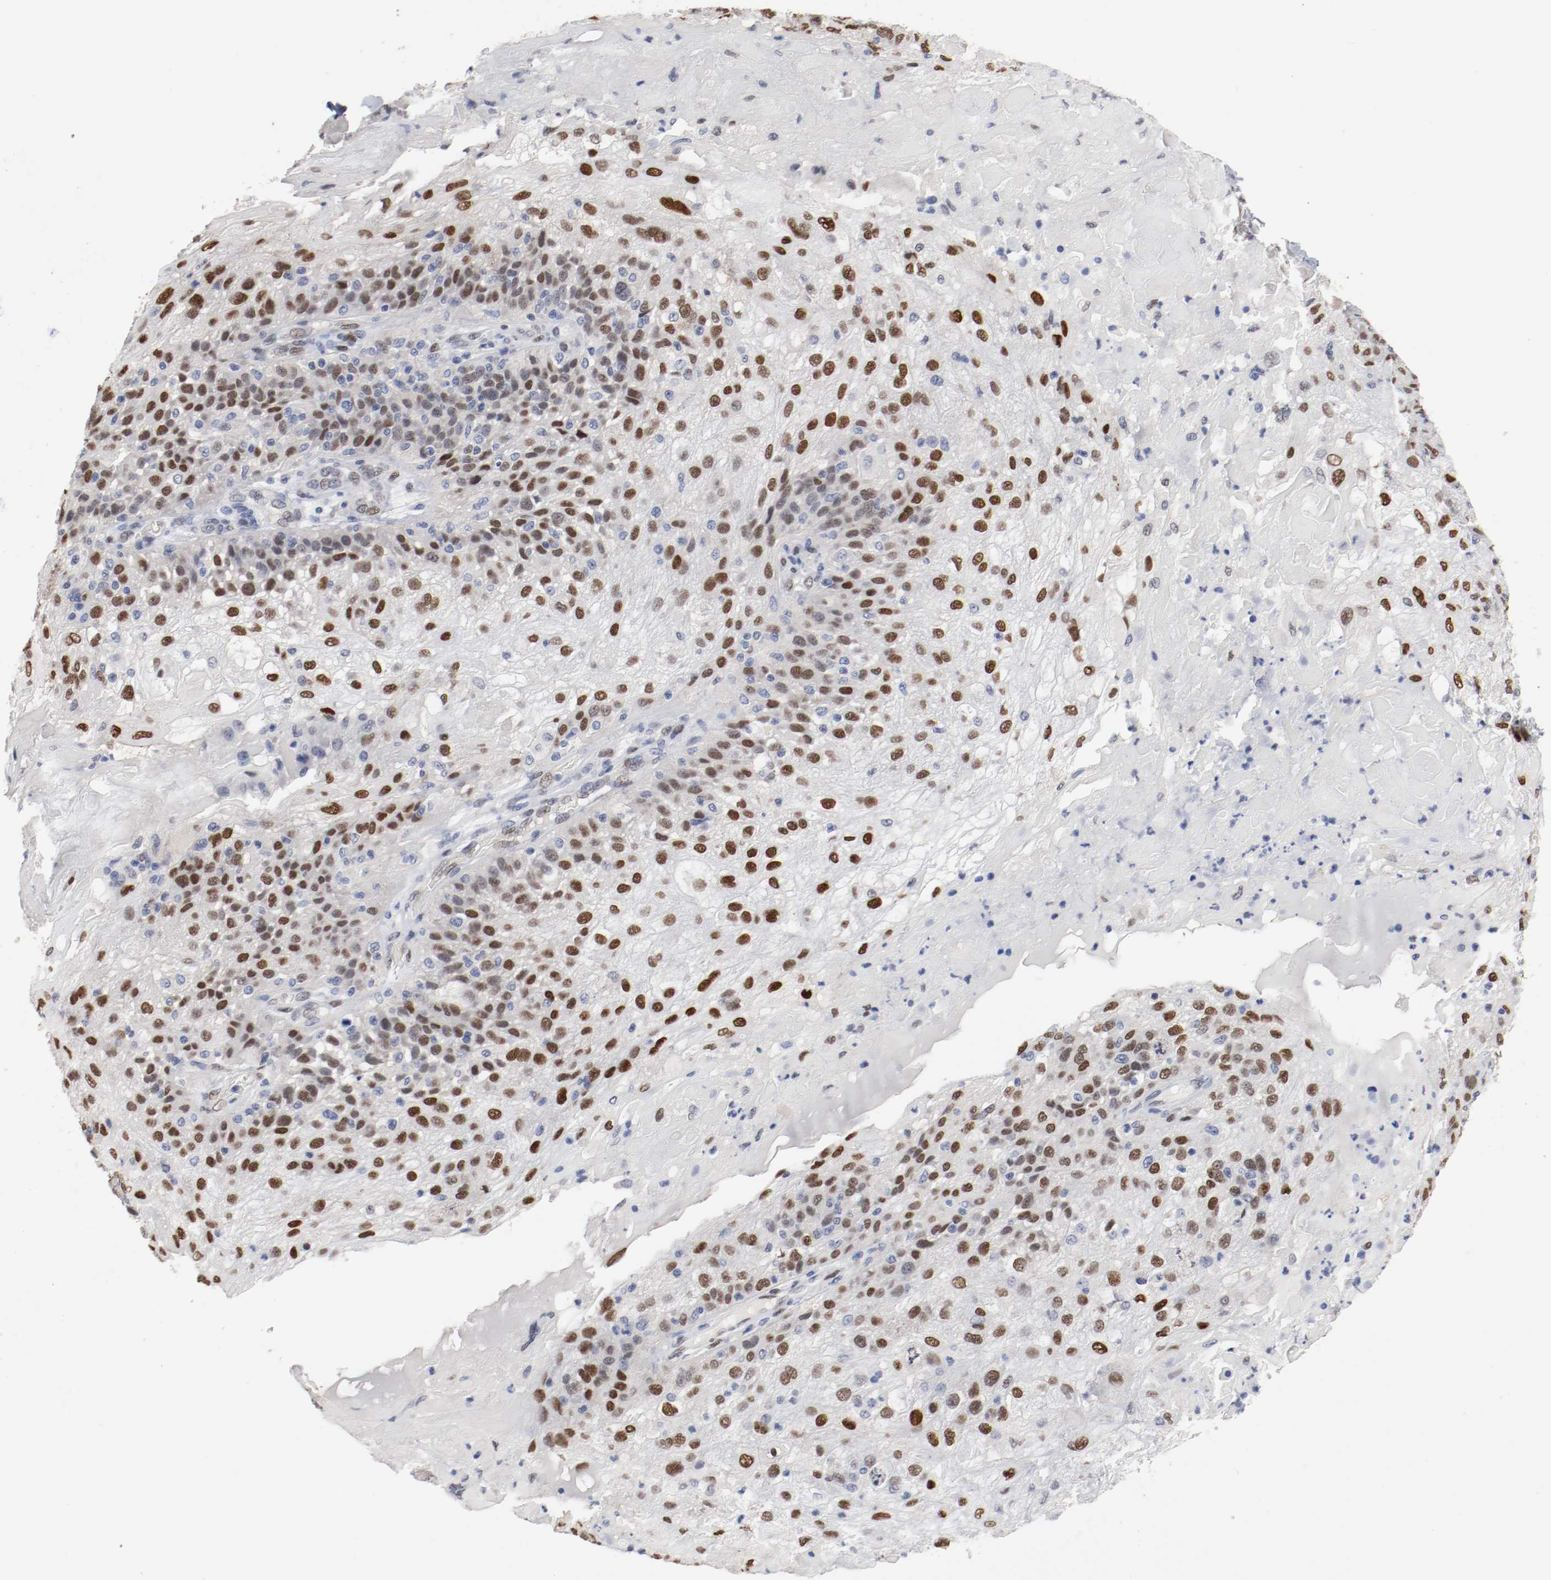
{"staining": {"intensity": "strong", "quantity": ">75%", "location": "nuclear"}, "tissue": "skin cancer", "cell_type": "Tumor cells", "image_type": "cancer", "snomed": [{"axis": "morphology", "description": "Normal tissue, NOS"}, {"axis": "morphology", "description": "Squamous cell carcinoma, NOS"}, {"axis": "topography", "description": "Skin"}], "caption": "IHC of human skin cancer displays high levels of strong nuclear expression in approximately >75% of tumor cells.", "gene": "FOSL2", "patient": {"sex": "female", "age": 83}}